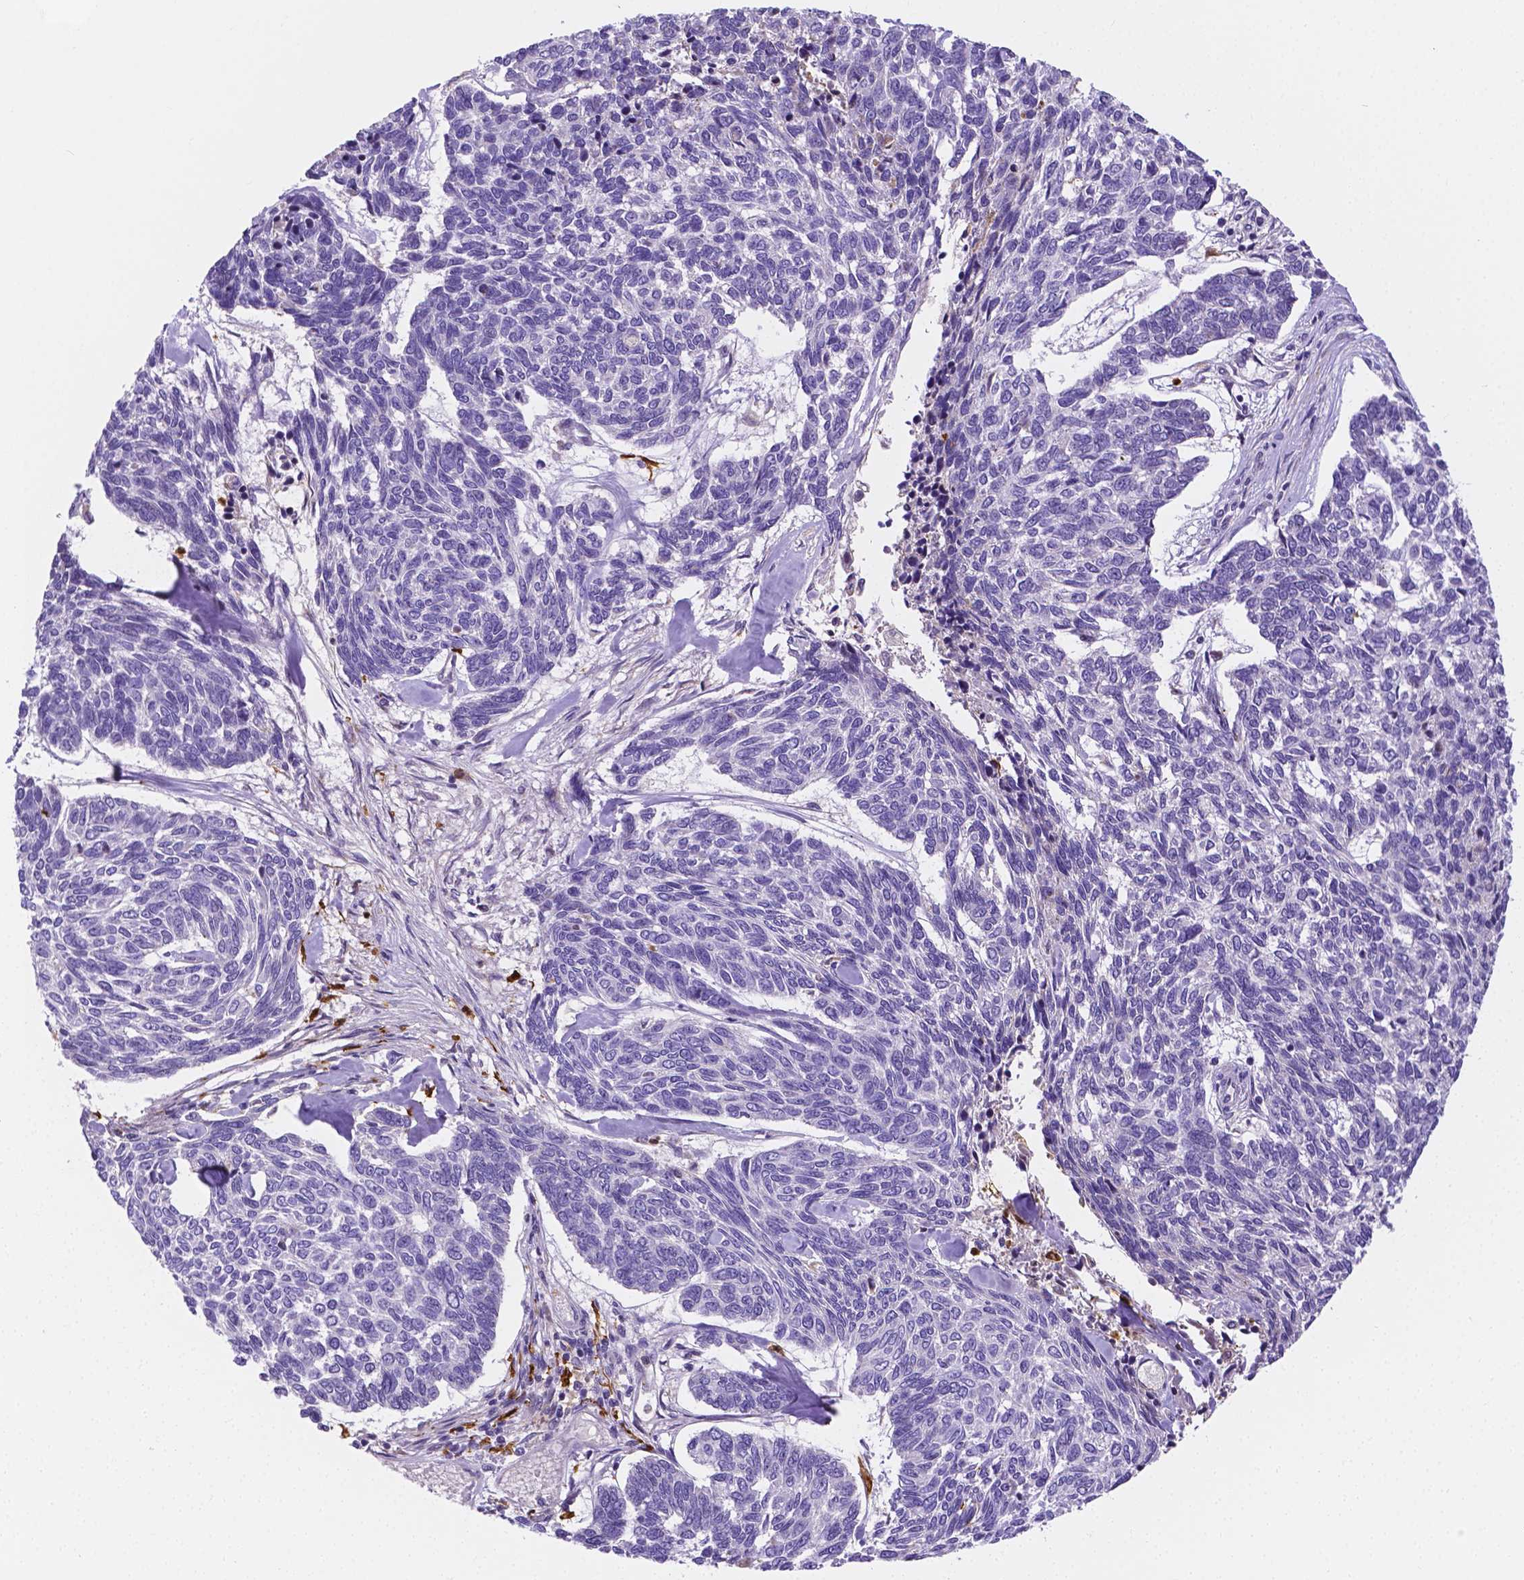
{"staining": {"intensity": "negative", "quantity": "none", "location": "none"}, "tissue": "skin cancer", "cell_type": "Tumor cells", "image_type": "cancer", "snomed": [{"axis": "morphology", "description": "Basal cell carcinoma"}, {"axis": "topography", "description": "Skin"}], "caption": "The photomicrograph exhibits no staining of tumor cells in skin basal cell carcinoma.", "gene": "ZNRD2", "patient": {"sex": "female", "age": 65}}